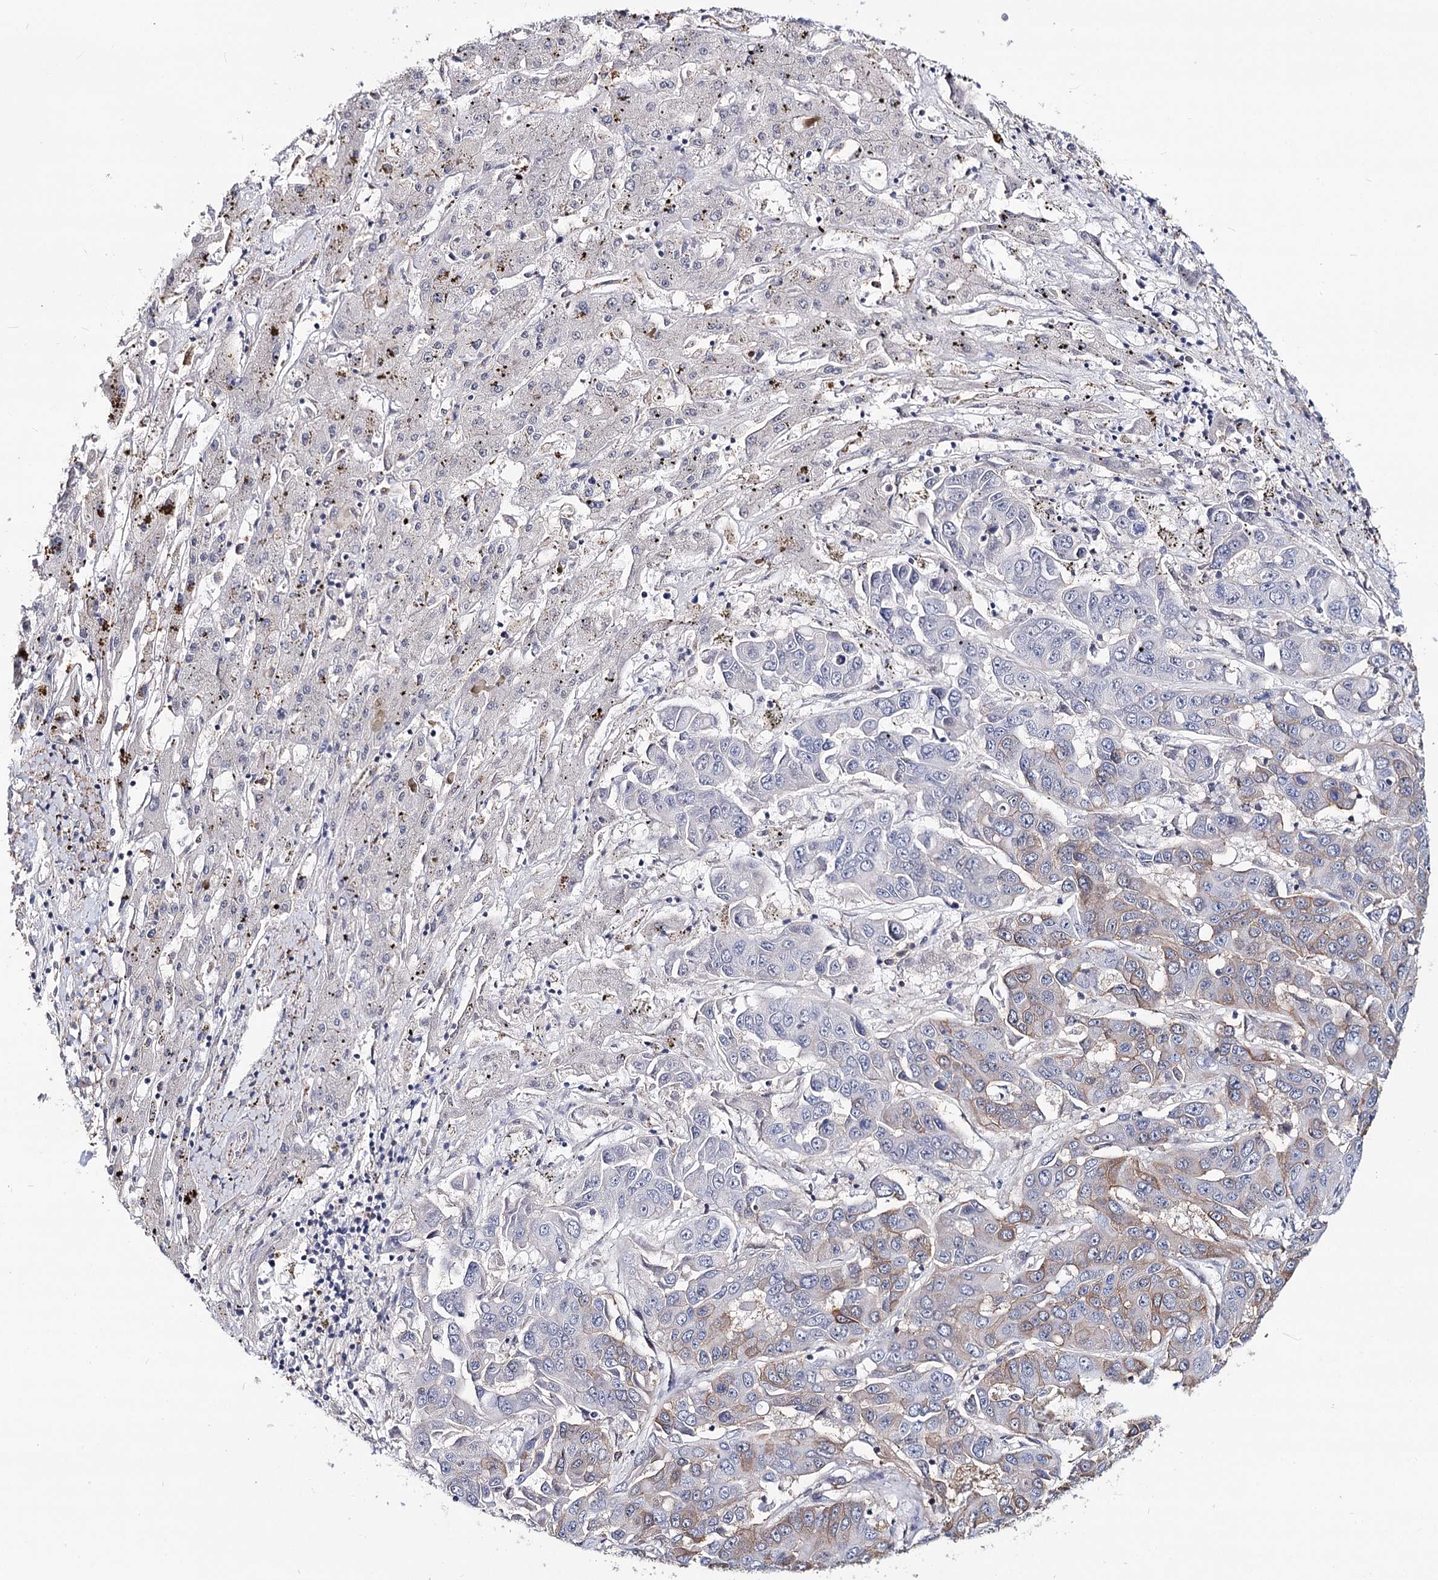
{"staining": {"intensity": "moderate", "quantity": "<25%", "location": "cytoplasmic/membranous"}, "tissue": "liver cancer", "cell_type": "Tumor cells", "image_type": "cancer", "snomed": [{"axis": "morphology", "description": "Cholangiocarcinoma"}, {"axis": "topography", "description": "Liver"}], "caption": "Moderate cytoplasmic/membranous staining for a protein is present in approximately <25% of tumor cells of cholangiocarcinoma (liver) using immunohistochemistry.", "gene": "TMEM218", "patient": {"sex": "female", "age": 52}}